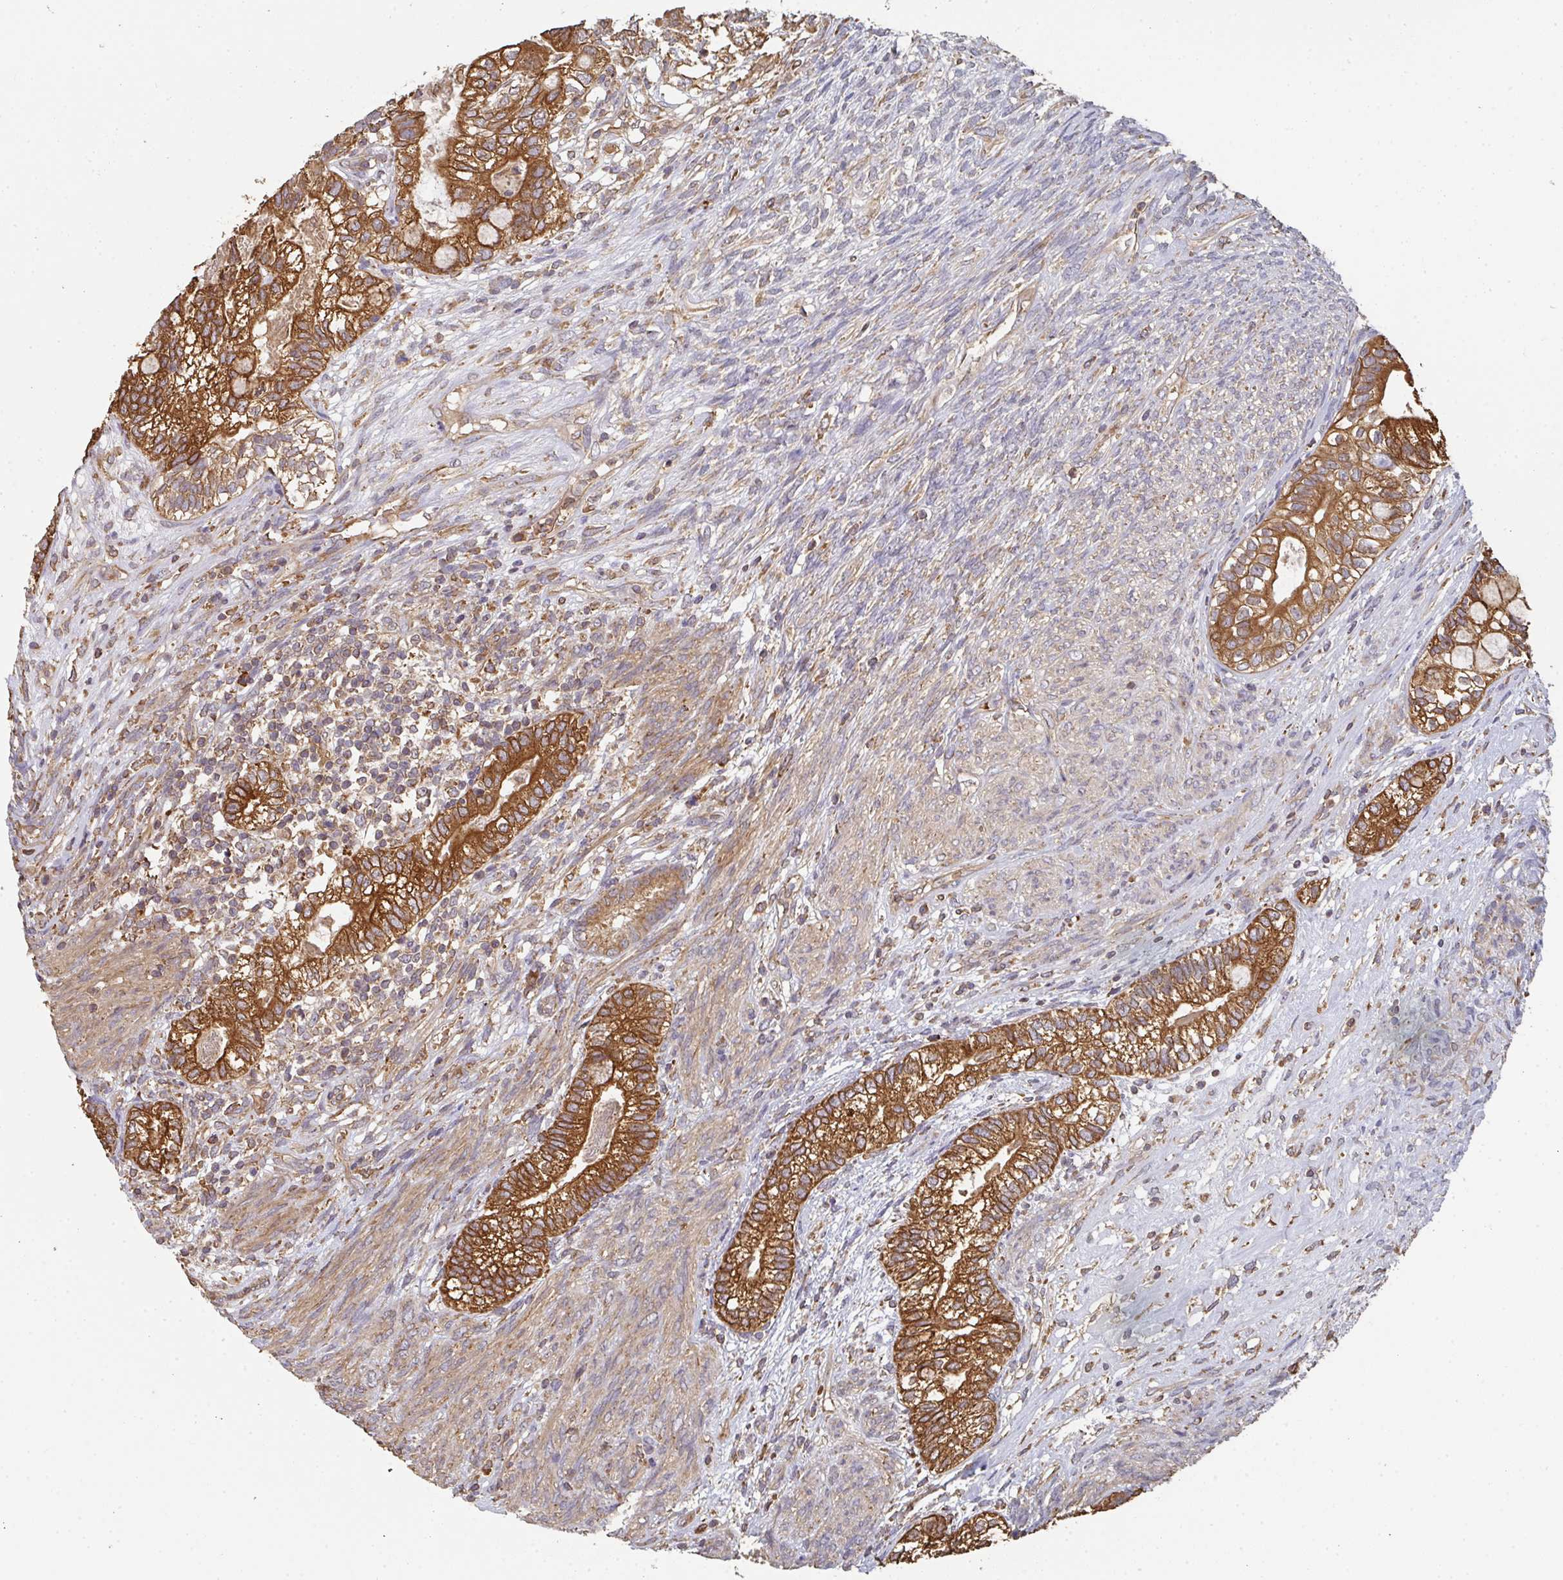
{"staining": {"intensity": "strong", "quantity": ">75%", "location": "cytoplasmic/membranous"}, "tissue": "testis cancer", "cell_type": "Tumor cells", "image_type": "cancer", "snomed": [{"axis": "morphology", "description": "Seminoma, NOS"}, {"axis": "morphology", "description": "Carcinoma, Embryonal, NOS"}, {"axis": "topography", "description": "Testis"}], "caption": "This image reveals IHC staining of embryonal carcinoma (testis), with high strong cytoplasmic/membranous positivity in about >75% of tumor cells.", "gene": "POLG", "patient": {"sex": "male", "age": 41}}